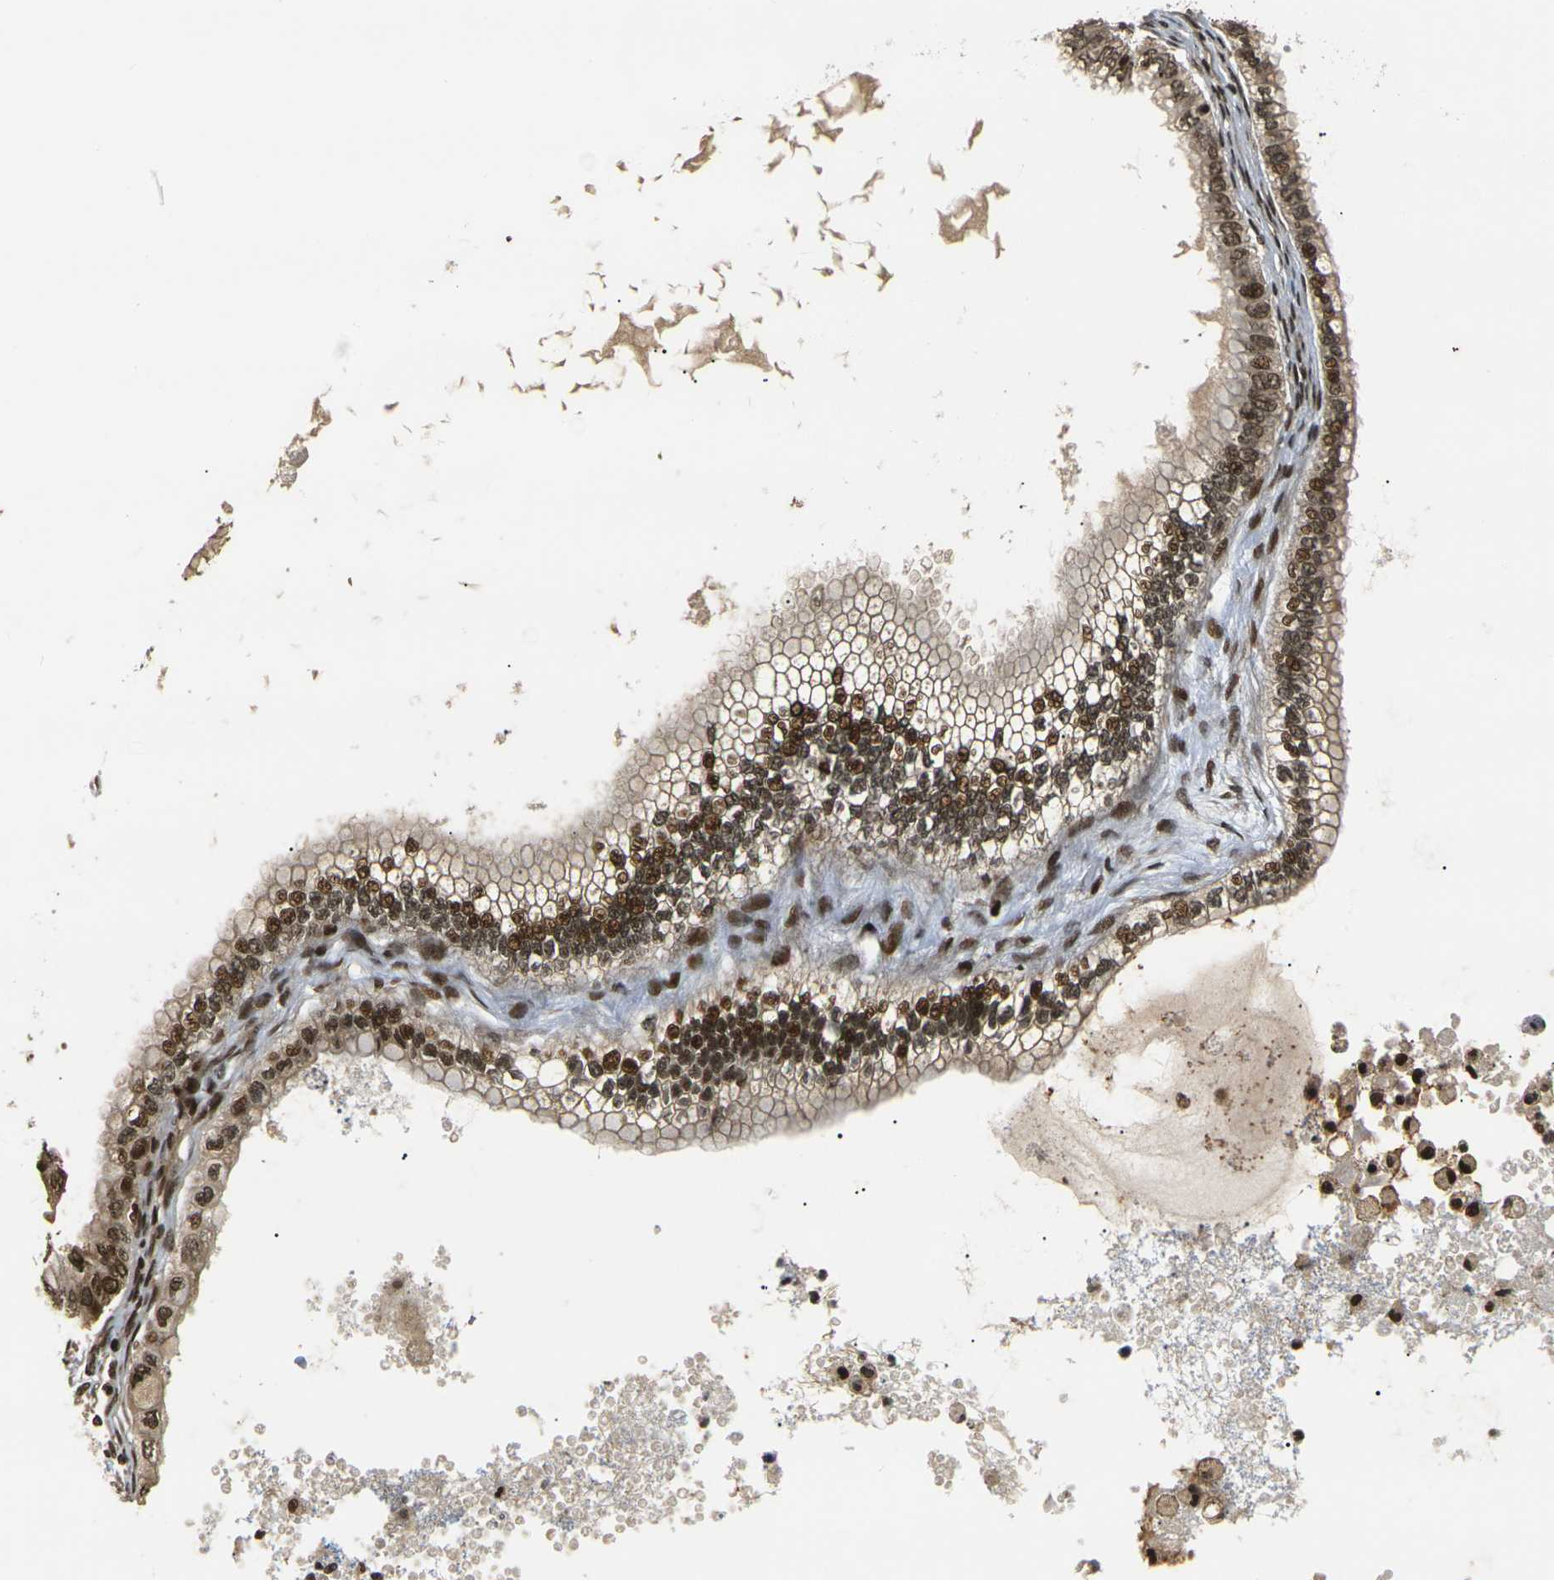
{"staining": {"intensity": "strong", "quantity": ">75%", "location": "cytoplasmic/membranous,nuclear"}, "tissue": "ovarian cancer", "cell_type": "Tumor cells", "image_type": "cancer", "snomed": [{"axis": "morphology", "description": "Cystadenocarcinoma, mucinous, NOS"}, {"axis": "topography", "description": "Ovary"}], "caption": "Brown immunohistochemical staining in human ovarian cancer (mucinous cystadenocarcinoma) reveals strong cytoplasmic/membranous and nuclear expression in approximately >75% of tumor cells.", "gene": "ACTL6A", "patient": {"sex": "female", "age": 80}}